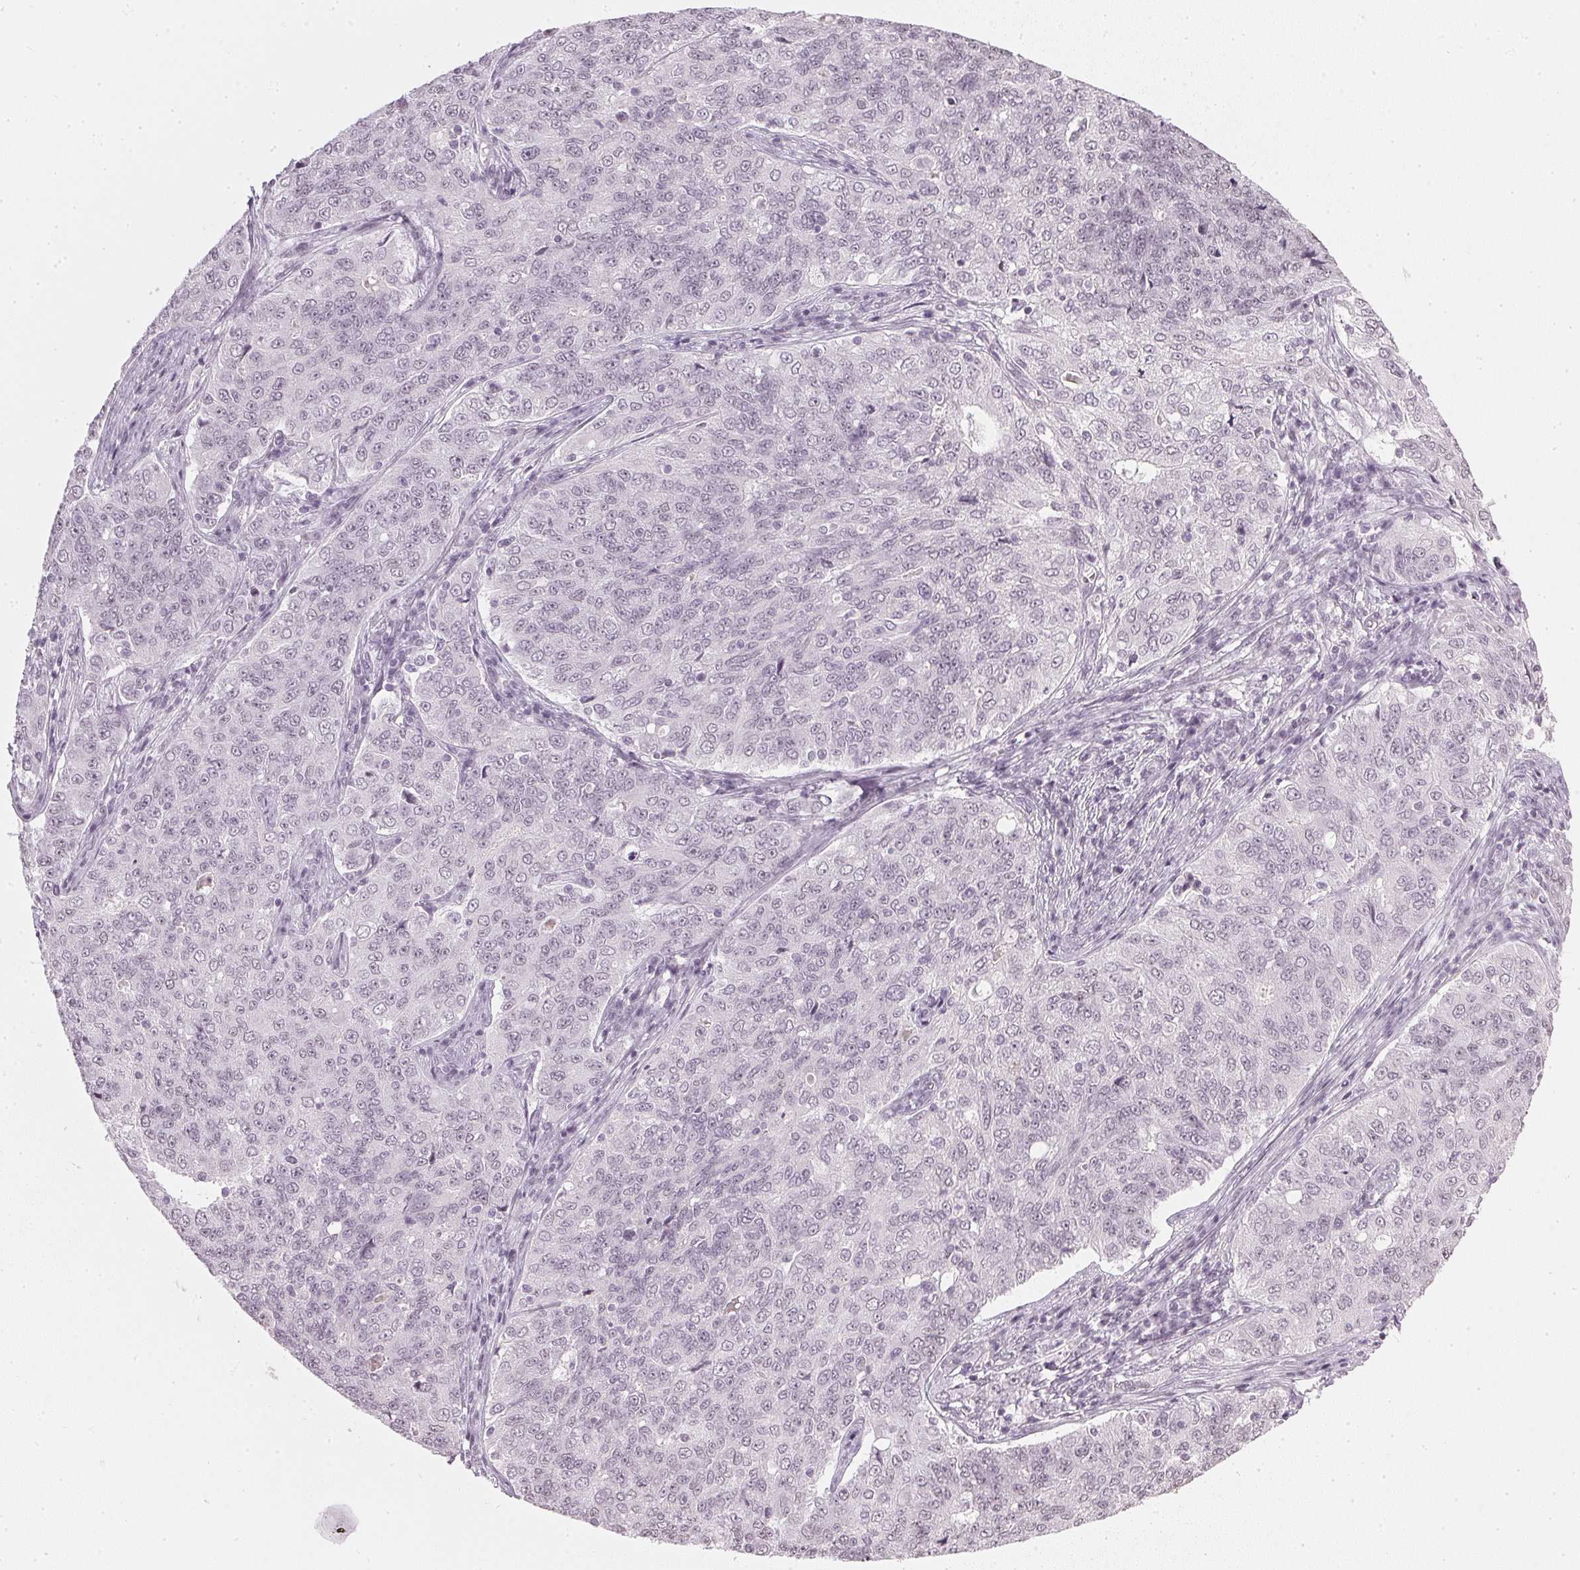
{"staining": {"intensity": "negative", "quantity": "none", "location": "none"}, "tissue": "endometrial cancer", "cell_type": "Tumor cells", "image_type": "cancer", "snomed": [{"axis": "morphology", "description": "Adenocarcinoma, NOS"}, {"axis": "topography", "description": "Endometrium"}], "caption": "This histopathology image is of endometrial adenocarcinoma stained with immunohistochemistry (IHC) to label a protein in brown with the nuclei are counter-stained blue. There is no positivity in tumor cells.", "gene": "DNAJC6", "patient": {"sex": "female", "age": 43}}